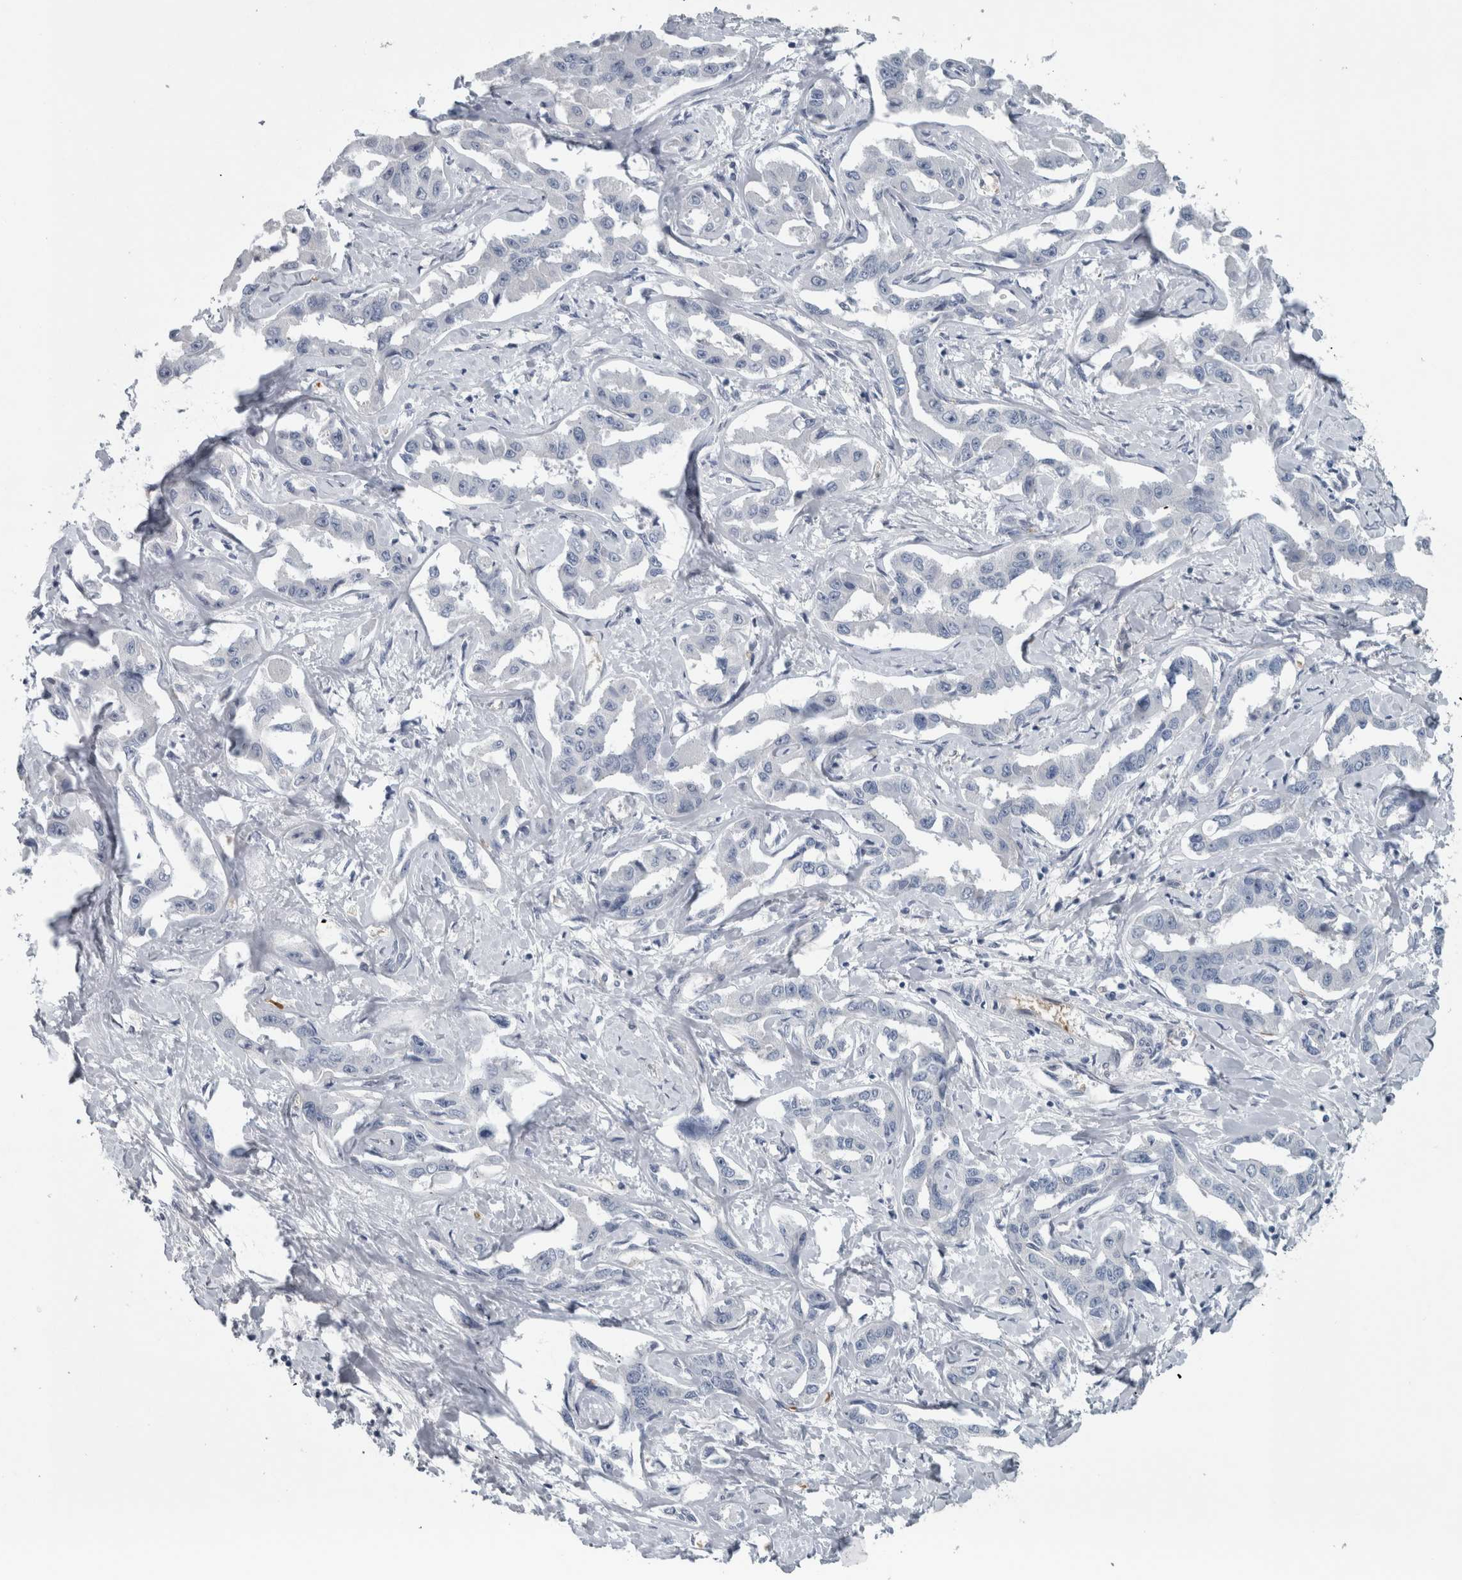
{"staining": {"intensity": "negative", "quantity": "none", "location": "none"}, "tissue": "liver cancer", "cell_type": "Tumor cells", "image_type": "cancer", "snomed": [{"axis": "morphology", "description": "Cholangiocarcinoma"}, {"axis": "topography", "description": "Liver"}], "caption": "Cholangiocarcinoma (liver) was stained to show a protein in brown. There is no significant expression in tumor cells.", "gene": "SH3GL2", "patient": {"sex": "male", "age": 59}}